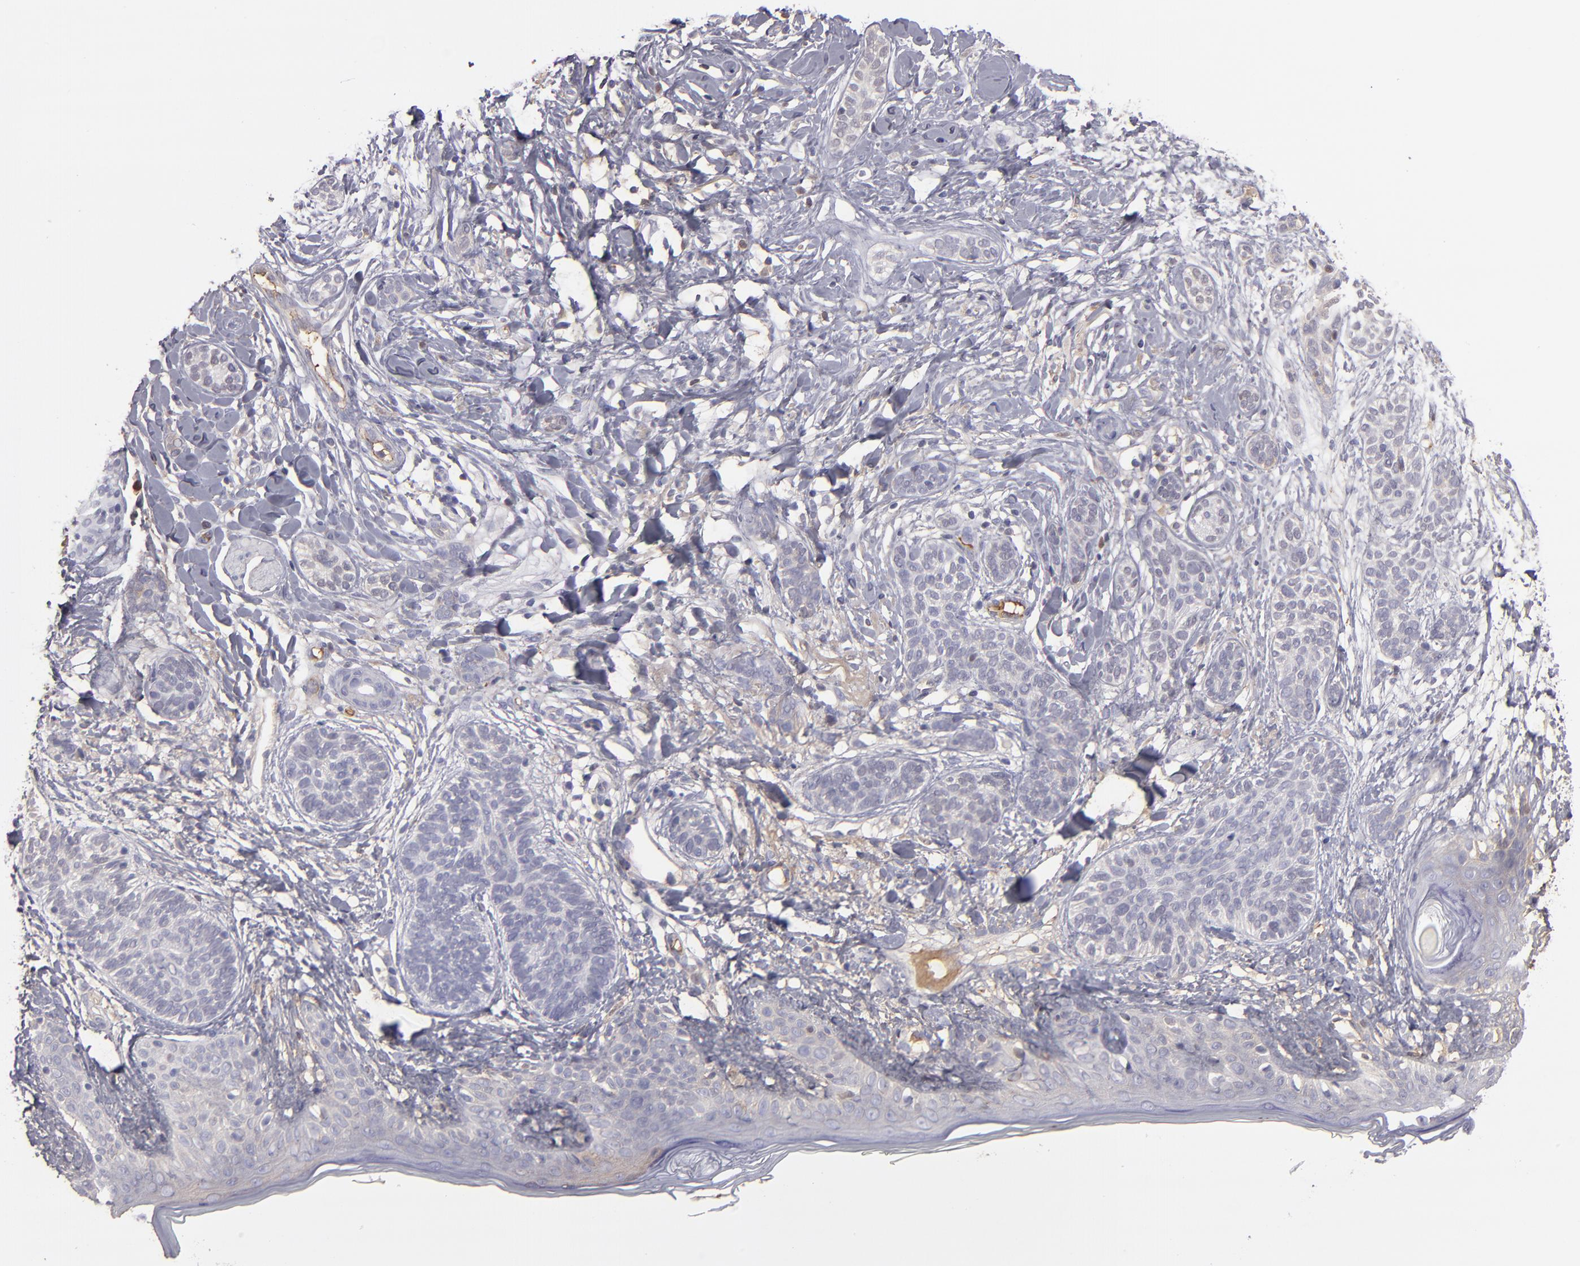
{"staining": {"intensity": "negative", "quantity": "none", "location": "none"}, "tissue": "skin cancer", "cell_type": "Tumor cells", "image_type": "cancer", "snomed": [{"axis": "morphology", "description": "Normal tissue, NOS"}, {"axis": "morphology", "description": "Basal cell carcinoma"}, {"axis": "topography", "description": "Skin"}], "caption": "Tumor cells are negative for brown protein staining in skin cancer.", "gene": "ABCC4", "patient": {"sex": "male", "age": 63}}